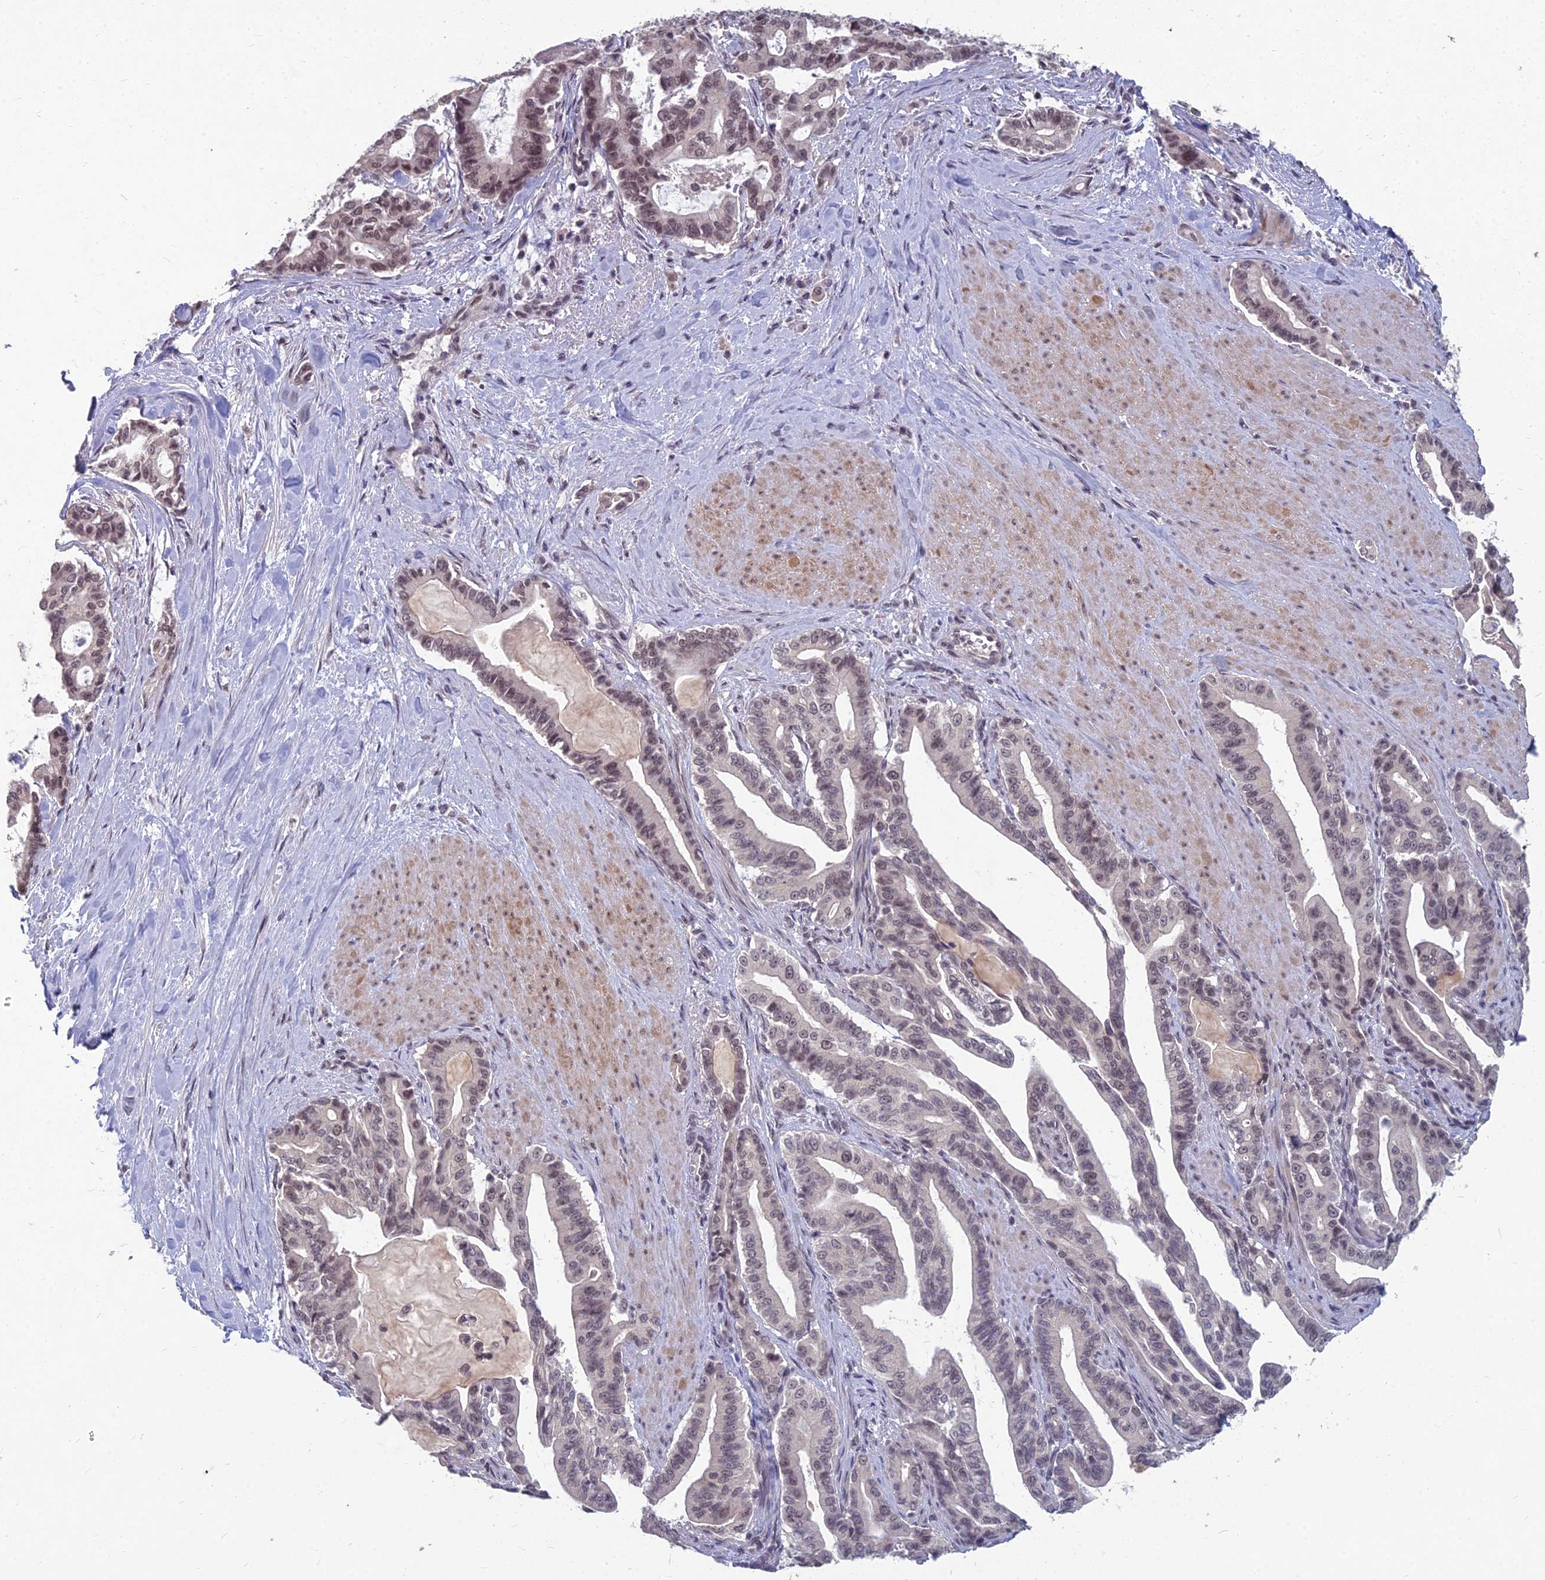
{"staining": {"intensity": "moderate", "quantity": ">75%", "location": "nuclear"}, "tissue": "pancreatic cancer", "cell_type": "Tumor cells", "image_type": "cancer", "snomed": [{"axis": "morphology", "description": "Adenocarcinoma, NOS"}, {"axis": "topography", "description": "Pancreas"}], "caption": "Human pancreatic cancer stained with a brown dye shows moderate nuclear positive expression in approximately >75% of tumor cells.", "gene": "KAT7", "patient": {"sex": "male", "age": 63}}